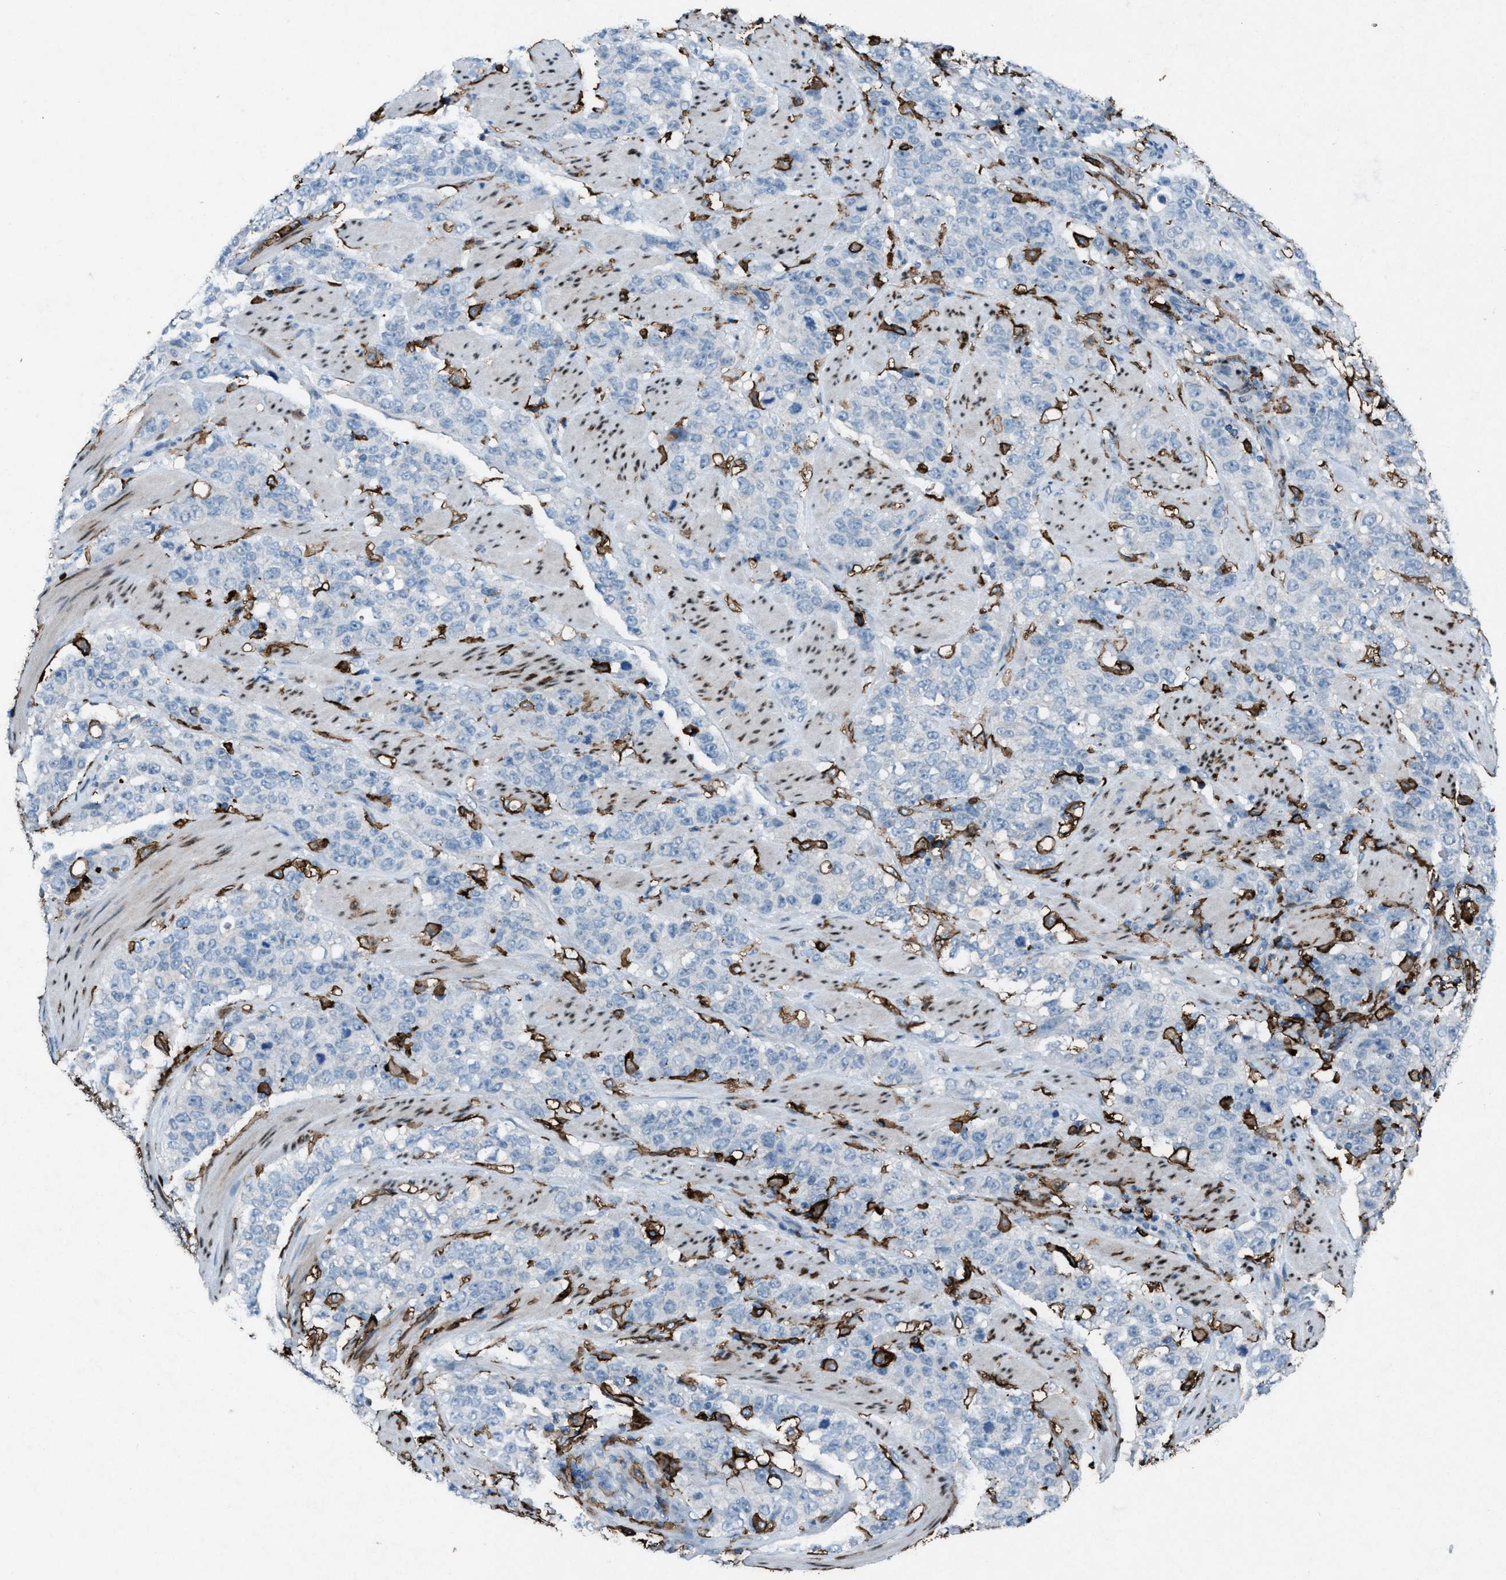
{"staining": {"intensity": "negative", "quantity": "none", "location": "none"}, "tissue": "stomach cancer", "cell_type": "Tumor cells", "image_type": "cancer", "snomed": [{"axis": "morphology", "description": "Adenocarcinoma, NOS"}, {"axis": "topography", "description": "Stomach"}], "caption": "The histopathology image displays no staining of tumor cells in stomach cancer. Brightfield microscopy of immunohistochemistry (IHC) stained with DAB (brown) and hematoxylin (blue), captured at high magnification.", "gene": "FCER1G", "patient": {"sex": "male", "age": 48}}